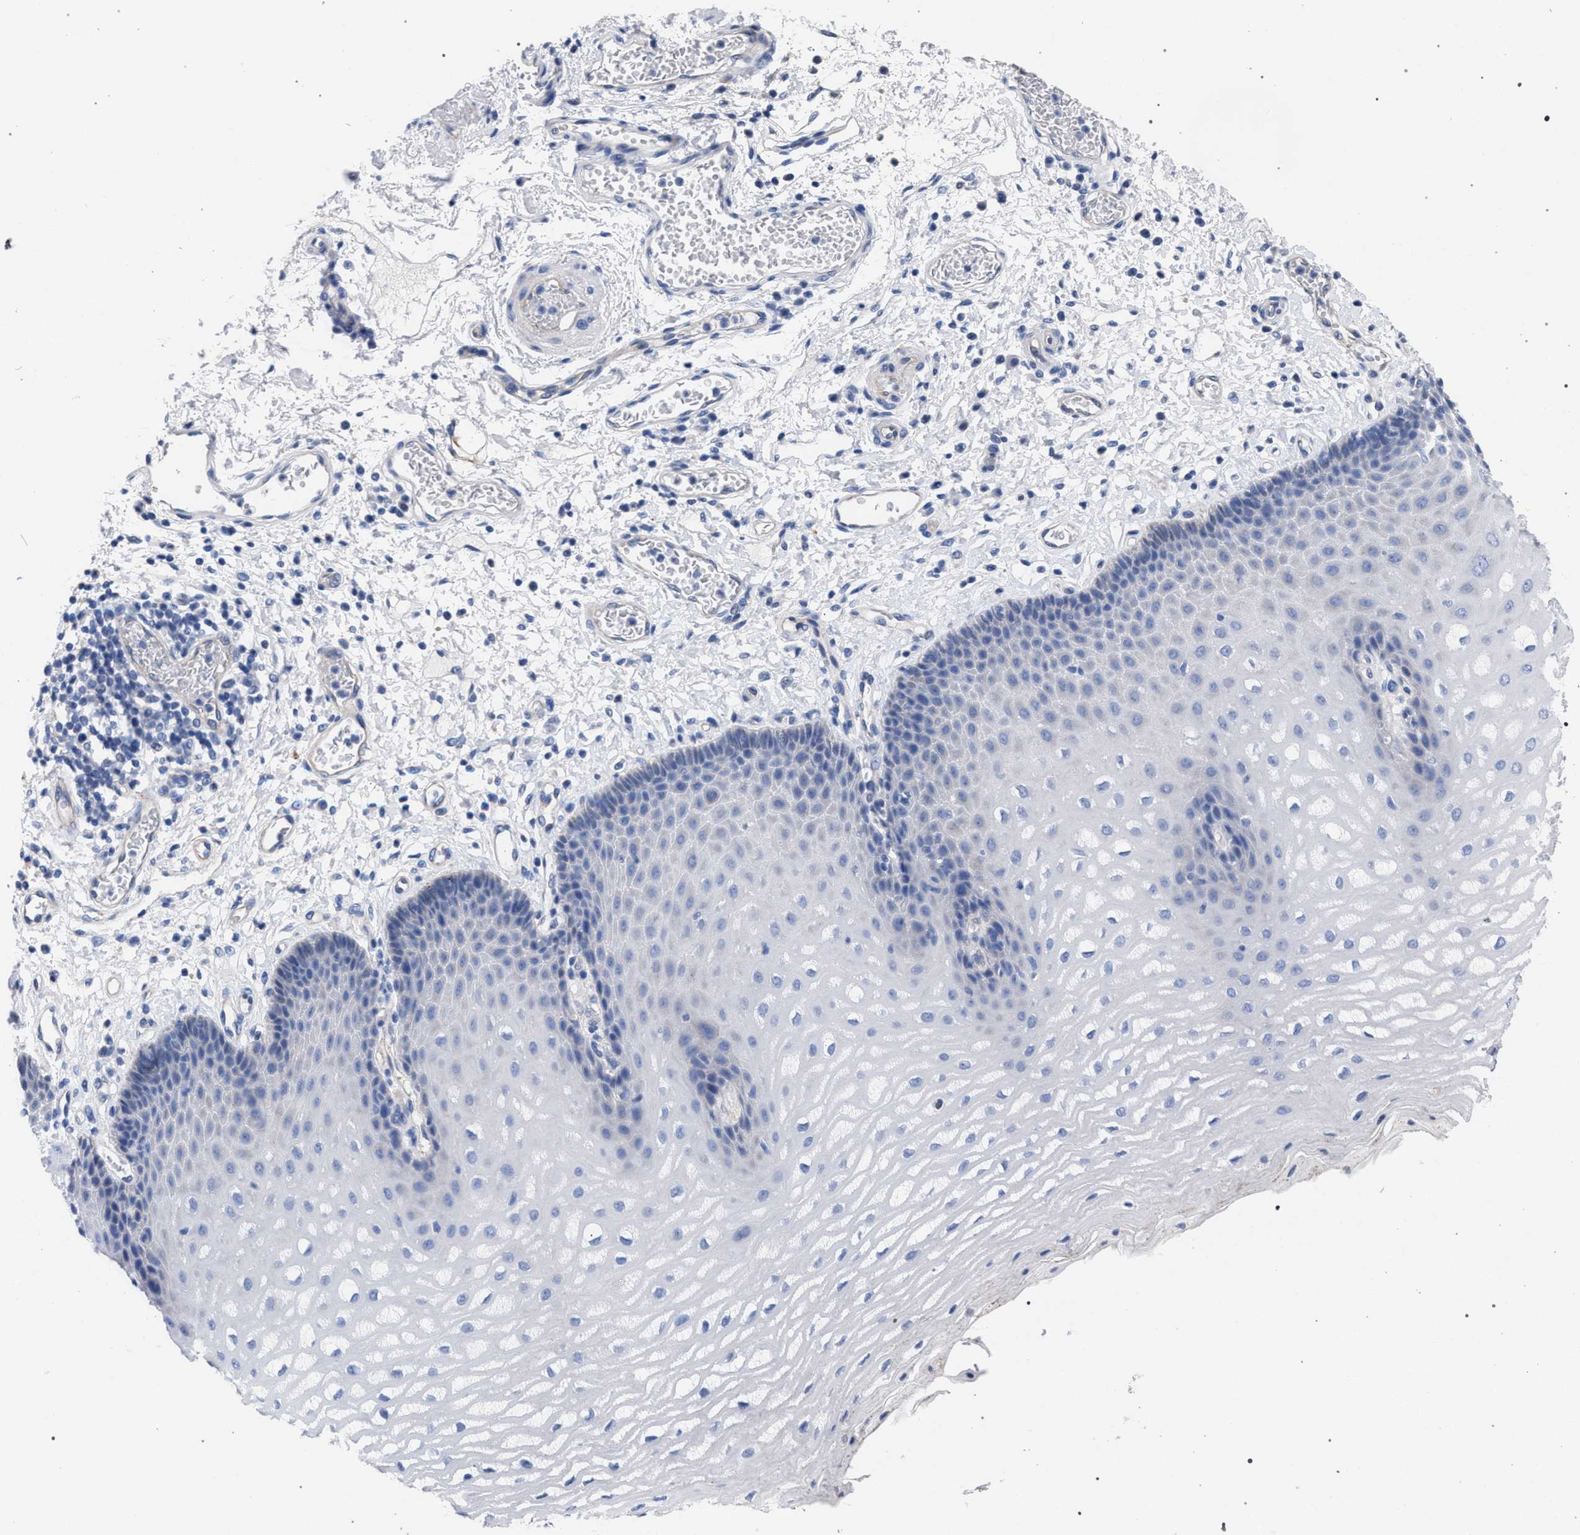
{"staining": {"intensity": "negative", "quantity": "none", "location": "none"}, "tissue": "esophagus", "cell_type": "Squamous epithelial cells", "image_type": "normal", "snomed": [{"axis": "morphology", "description": "Normal tissue, NOS"}, {"axis": "topography", "description": "Esophagus"}], "caption": "DAB immunohistochemical staining of normal esophagus shows no significant positivity in squamous epithelial cells. Brightfield microscopy of IHC stained with DAB (brown) and hematoxylin (blue), captured at high magnification.", "gene": "GMPR", "patient": {"sex": "male", "age": 54}}